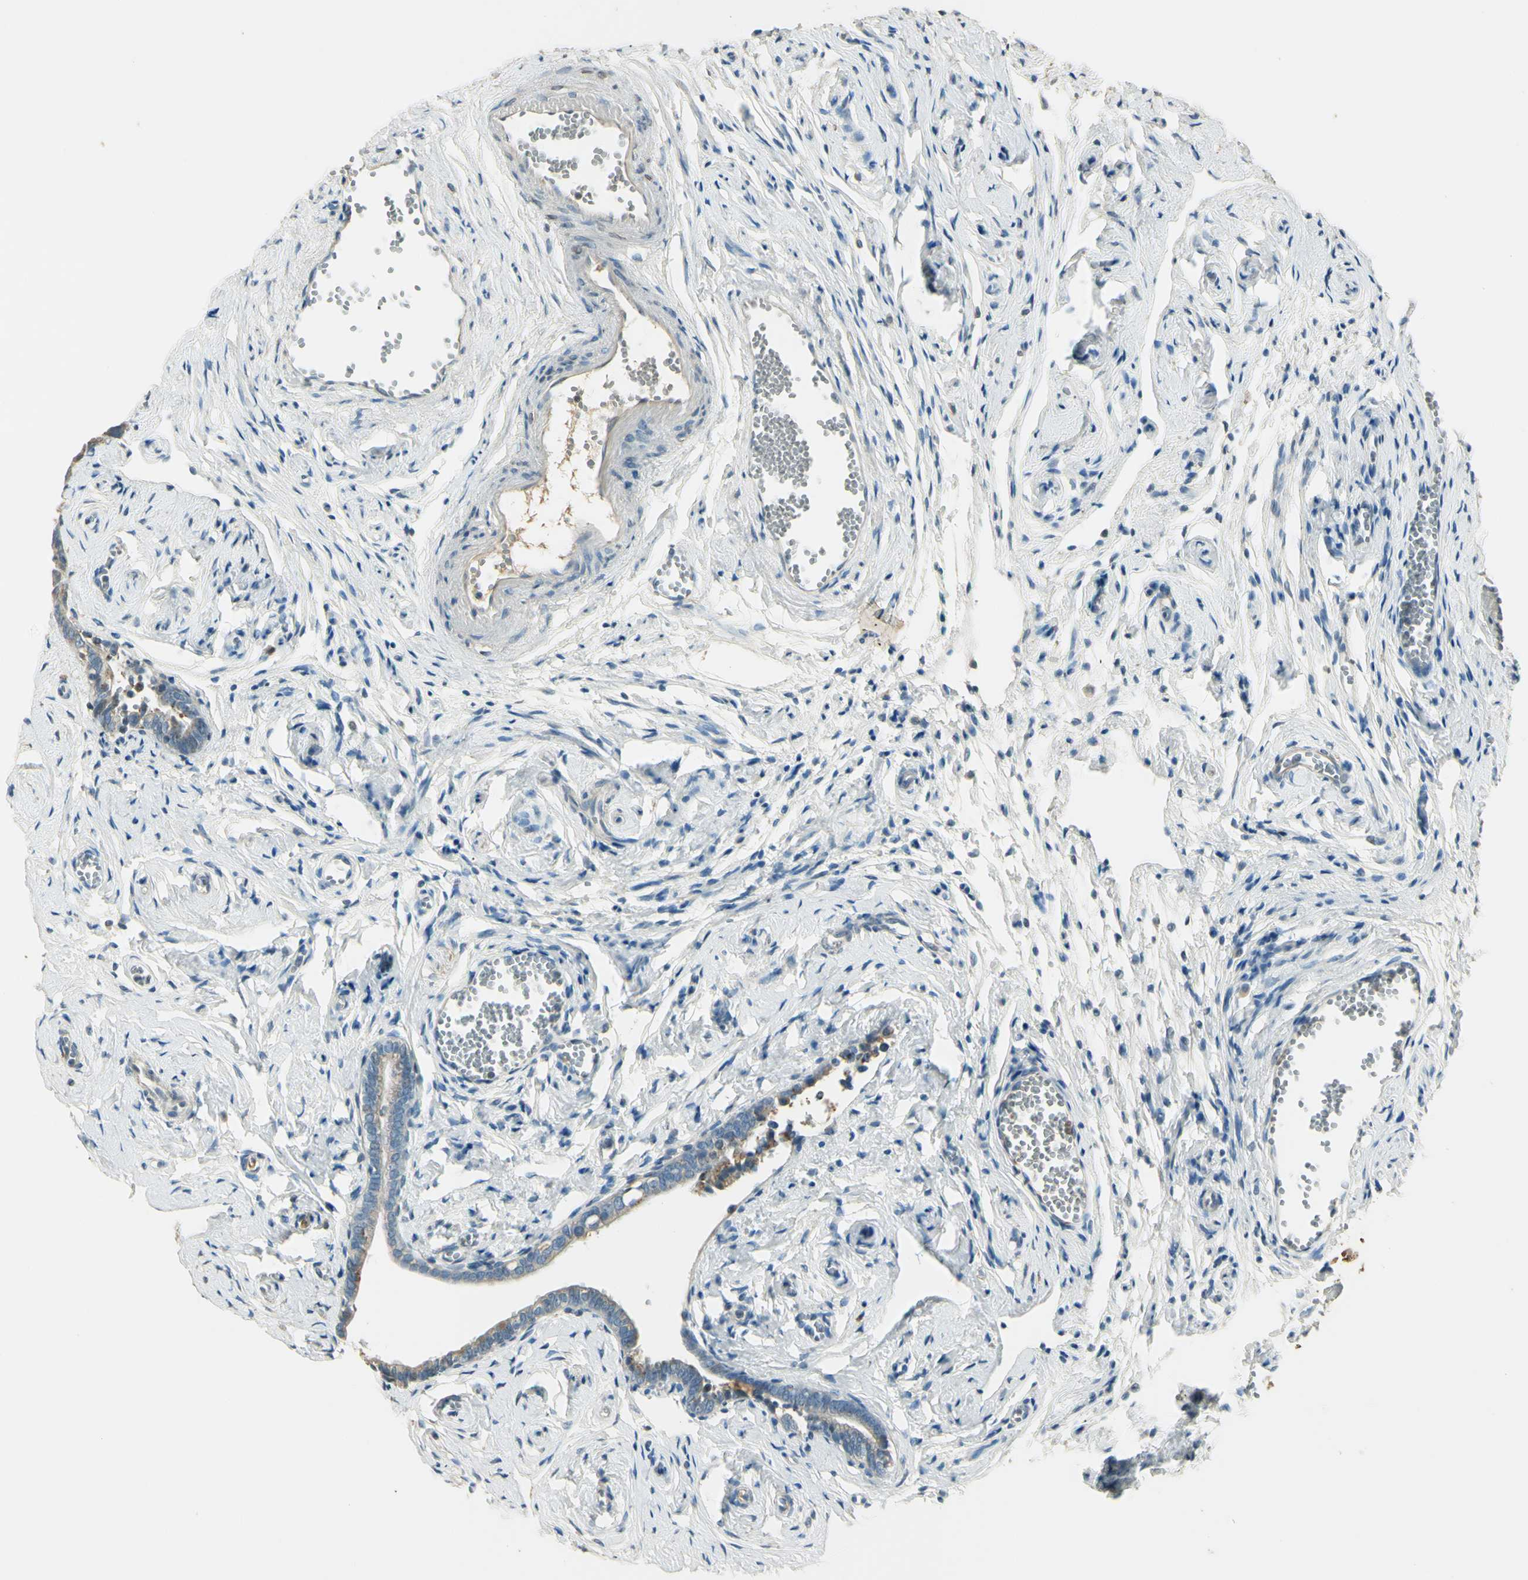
{"staining": {"intensity": "weak", "quantity": "25%-75%", "location": "cytoplasmic/membranous"}, "tissue": "fallopian tube", "cell_type": "Glandular cells", "image_type": "normal", "snomed": [{"axis": "morphology", "description": "Normal tissue, NOS"}, {"axis": "topography", "description": "Fallopian tube"}], "caption": "IHC histopathology image of benign fallopian tube: fallopian tube stained using IHC displays low levels of weak protein expression localized specifically in the cytoplasmic/membranous of glandular cells, appearing as a cytoplasmic/membranous brown color.", "gene": "UXS1", "patient": {"sex": "female", "age": 71}}